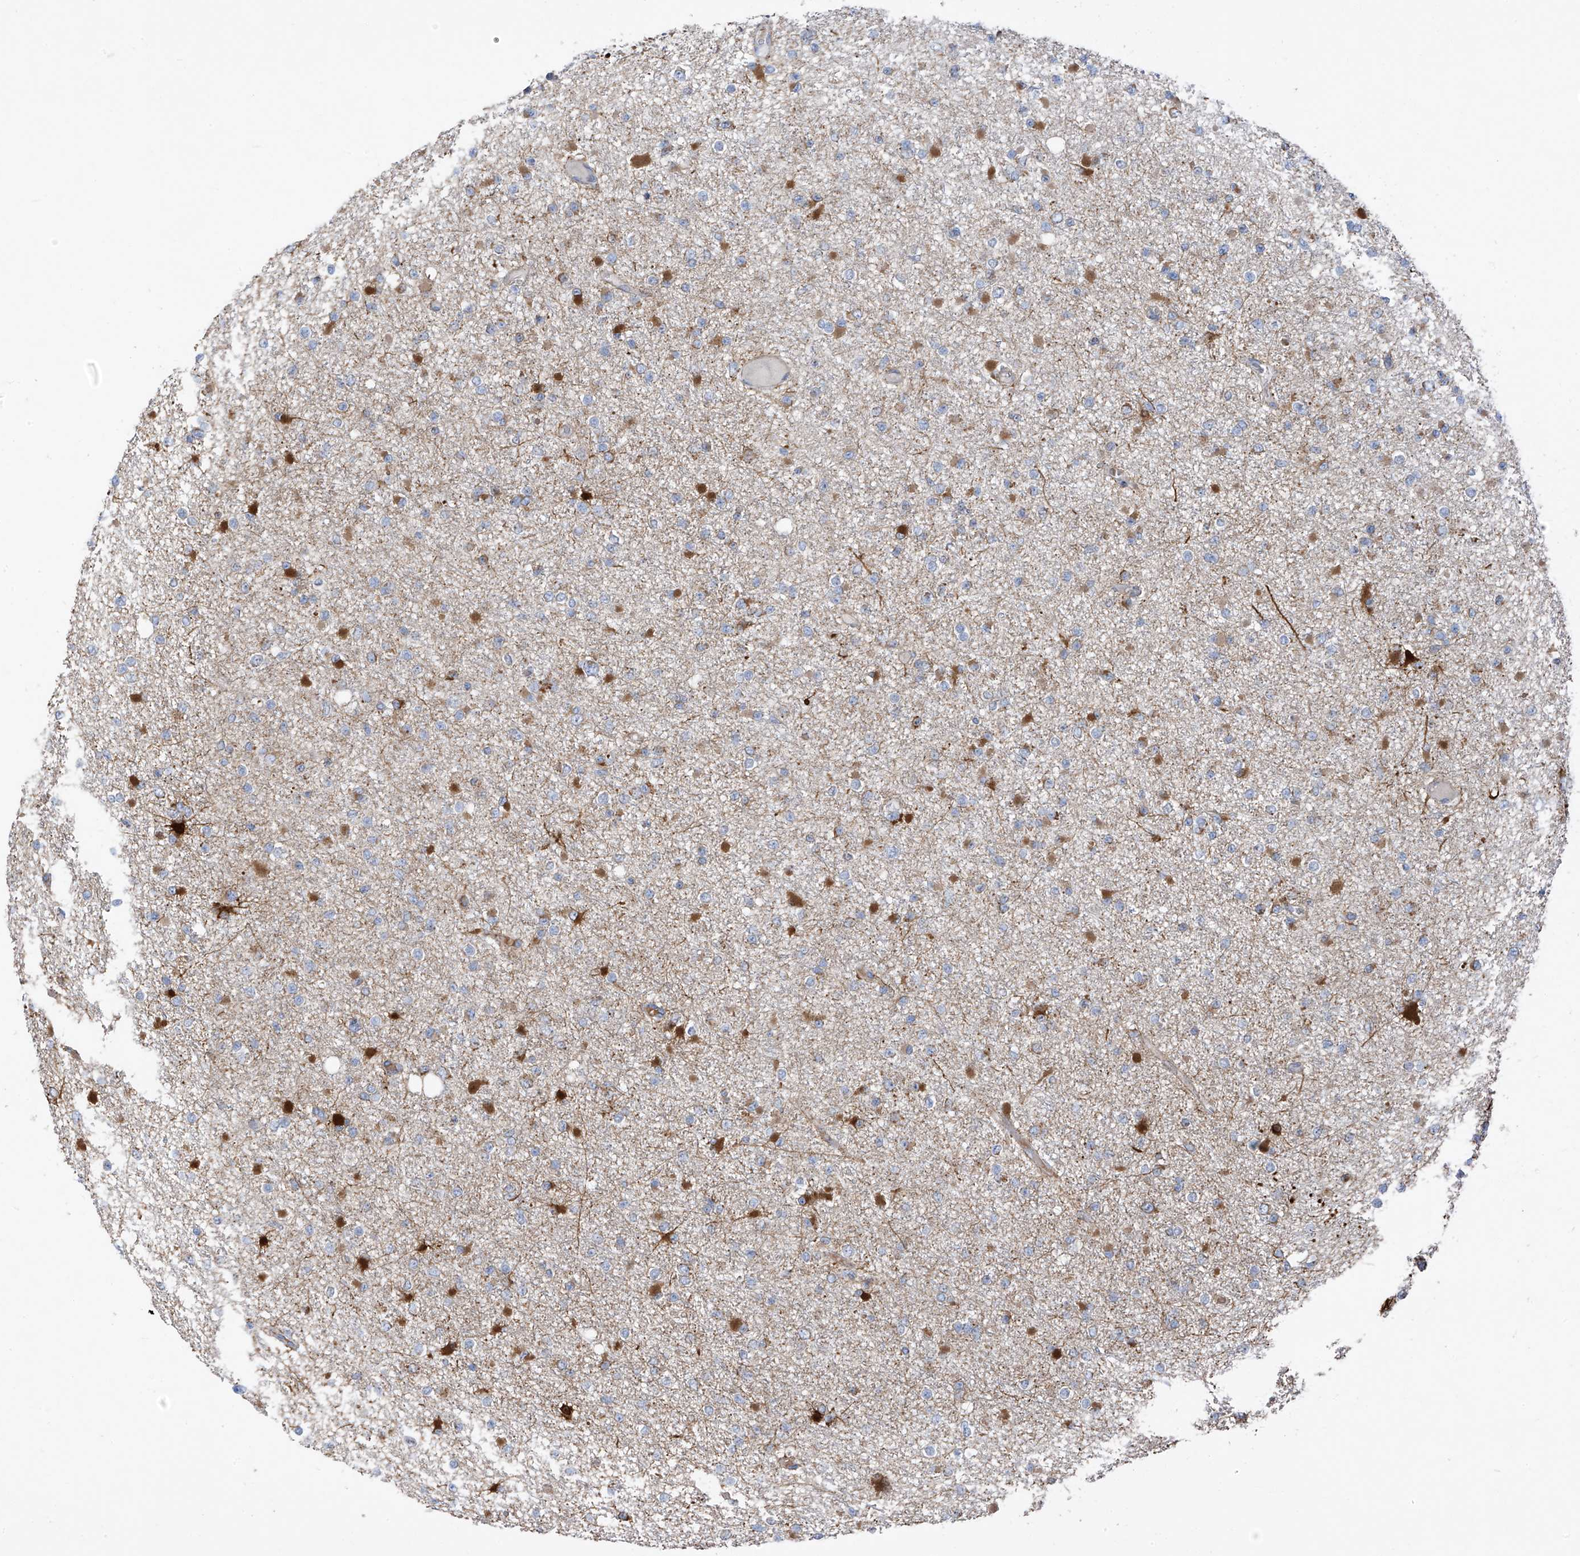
{"staining": {"intensity": "negative", "quantity": "none", "location": "none"}, "tissue": "glioma", "cell_type": "Tumor cells", "image_type": "cancer", "snomed": [{"axis": "morphology", "description": "Glioma, malignant, Low grade"}, {"axis": "topography", "description": "Brain"}], "caption": "IHC of low-grade glioma (malignant) displays no positivity in tumor cells.", "gene": "EOMES", "patient": {"sex": "female", "age": 22}}